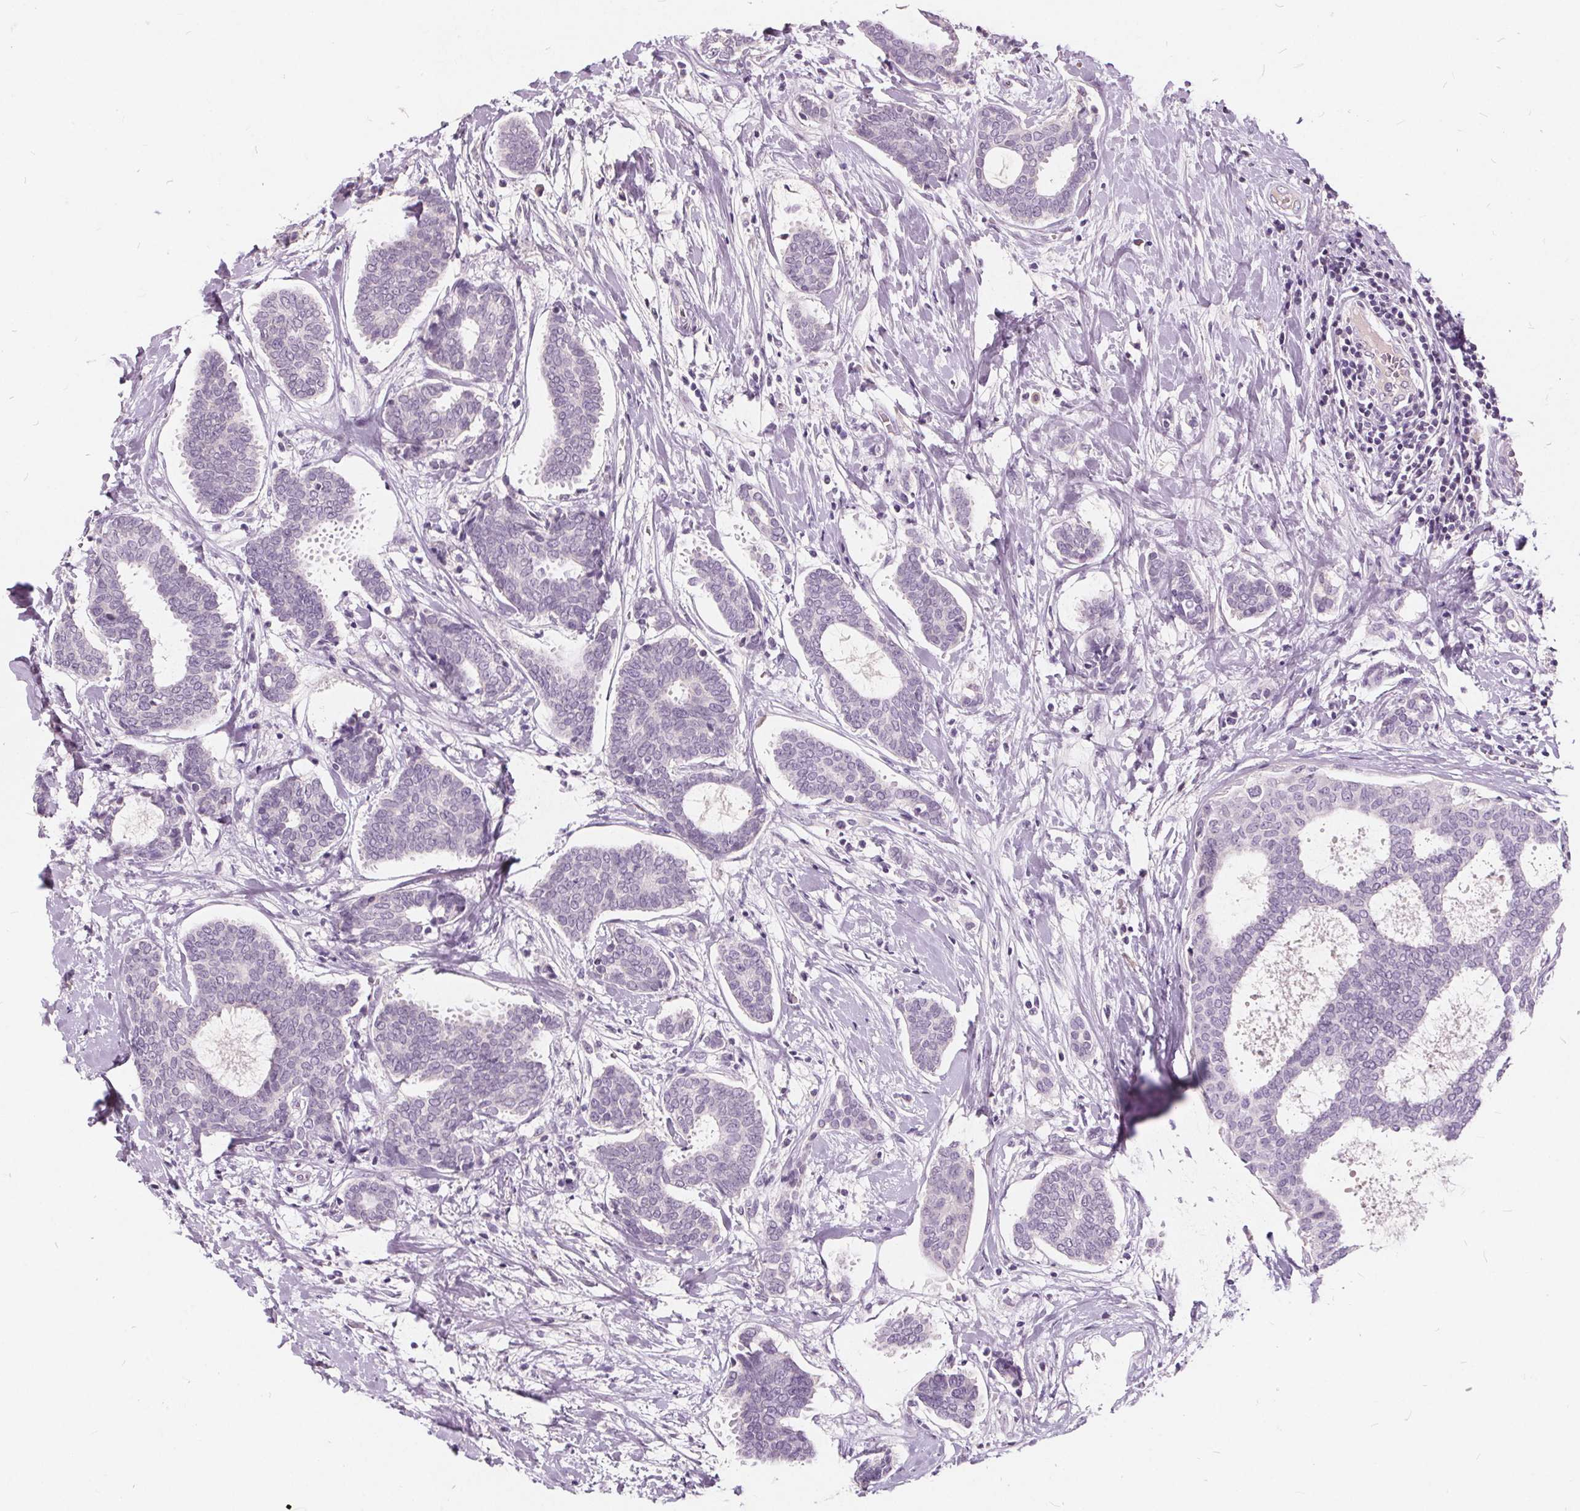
{"staining": {"intensity": "negative", "quantity": "none", "location": "none"}, "tissue": "breast cancer", "cell_type": "Tumor cells", "image_type": "cancer", "snomed": [{"axis": "morphology", "description": "Intraductal carcinoma, in situ"}, {"axis": "morphology", "description": "Duct carcinoma"}, {"axis": "morphology", "description": "Lobular carcinoma, in situ"}, {"axis": "topography", "description": "Breast"}], "caption": "IHC micrograph of human breast invasive ductal carcinoma stained for a protein (brown), which shows no positivity in tumor cells.", "gene": "PLA2G2E", "patient": {"sex": "female", "age": 44}}